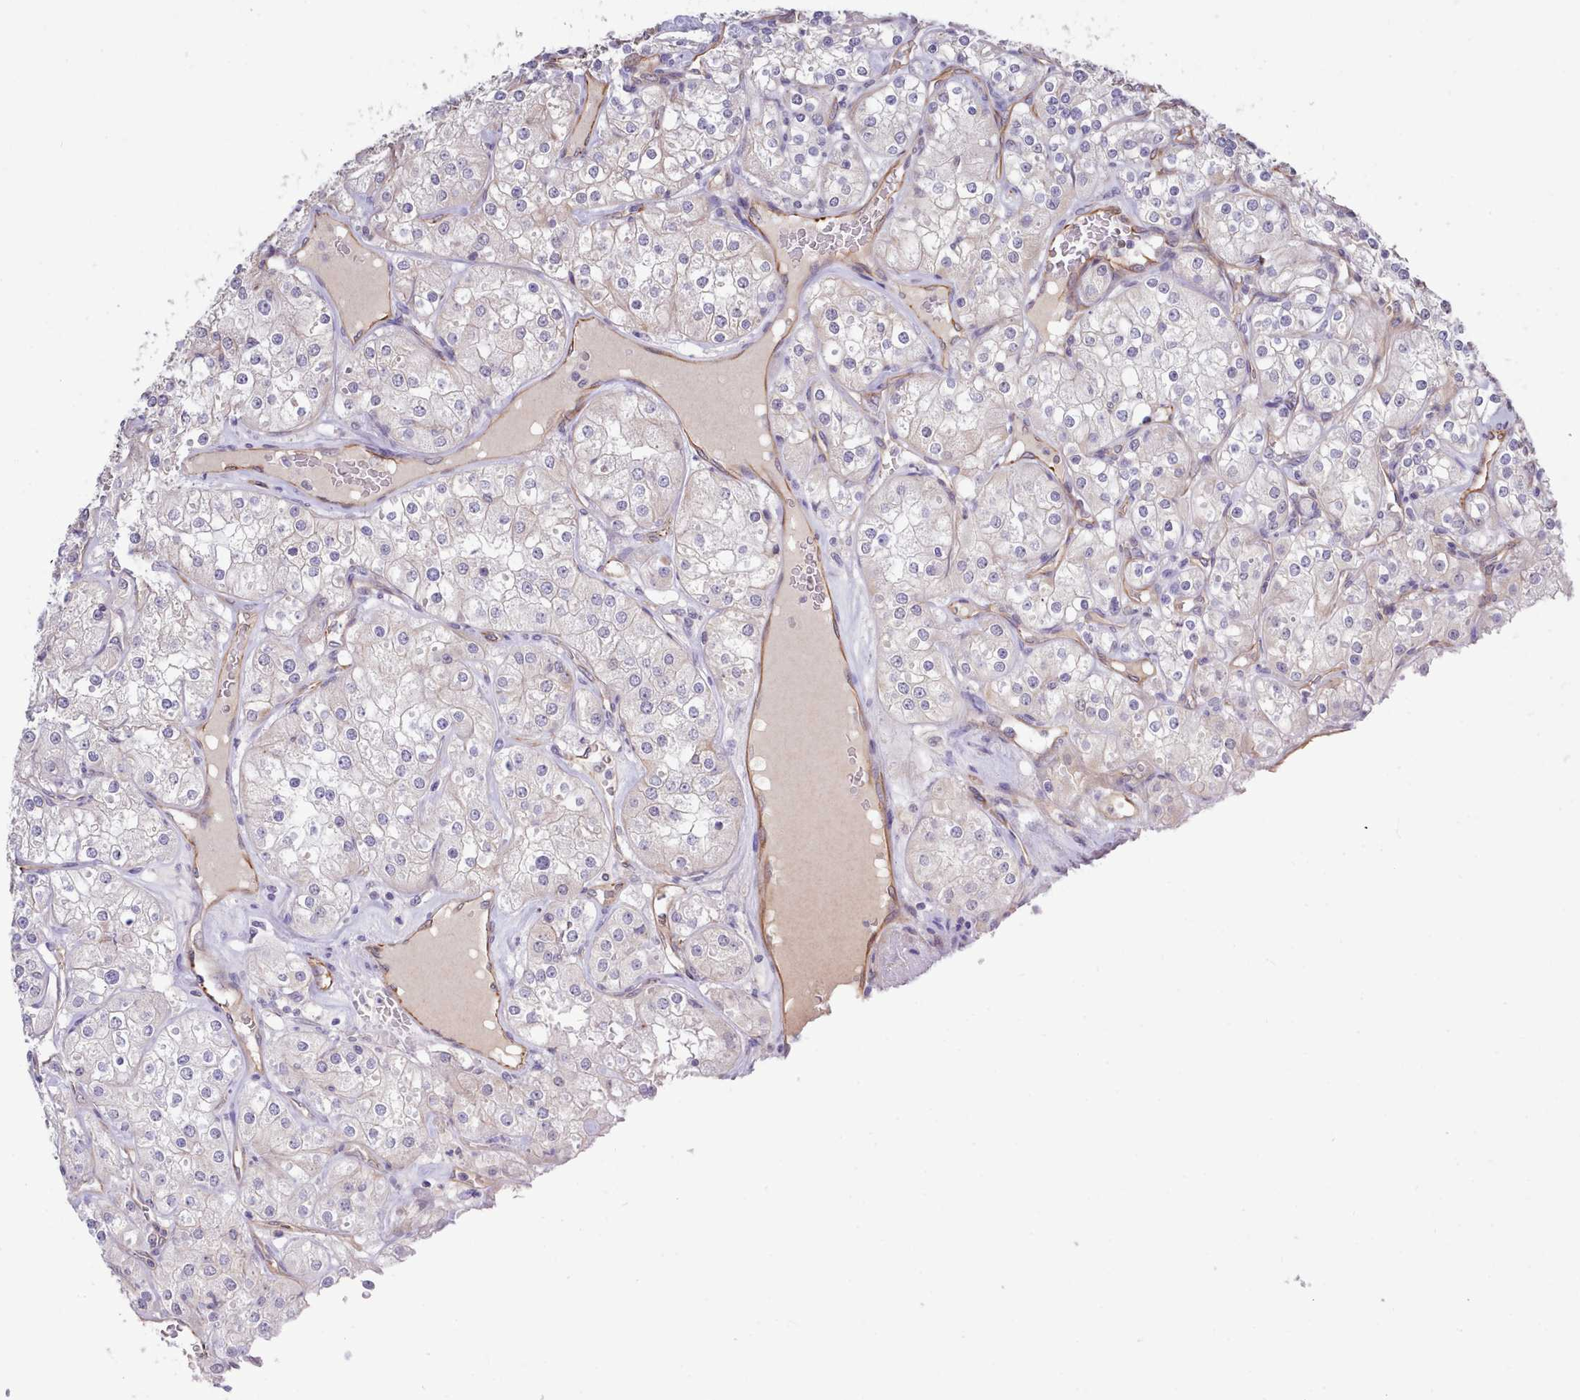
{"staining": {"intensity": "negative", "quantity": "none", "location": "none"}, "tissue": "renal cancer", "cell_type": "Tumor cells", "image_type": "cancer", "snomed": [{"axis": "morphology", "description": "Adenocarcinoma, NOS"}, {"axis": "topography", "description": "Kidney"}], "caption": "The micrograph reveals no significant expression in tumor cells of adenocarcinoma (renal).", "gene": "ZC3H13", "patient": {"sex": "male", "age": 77}}